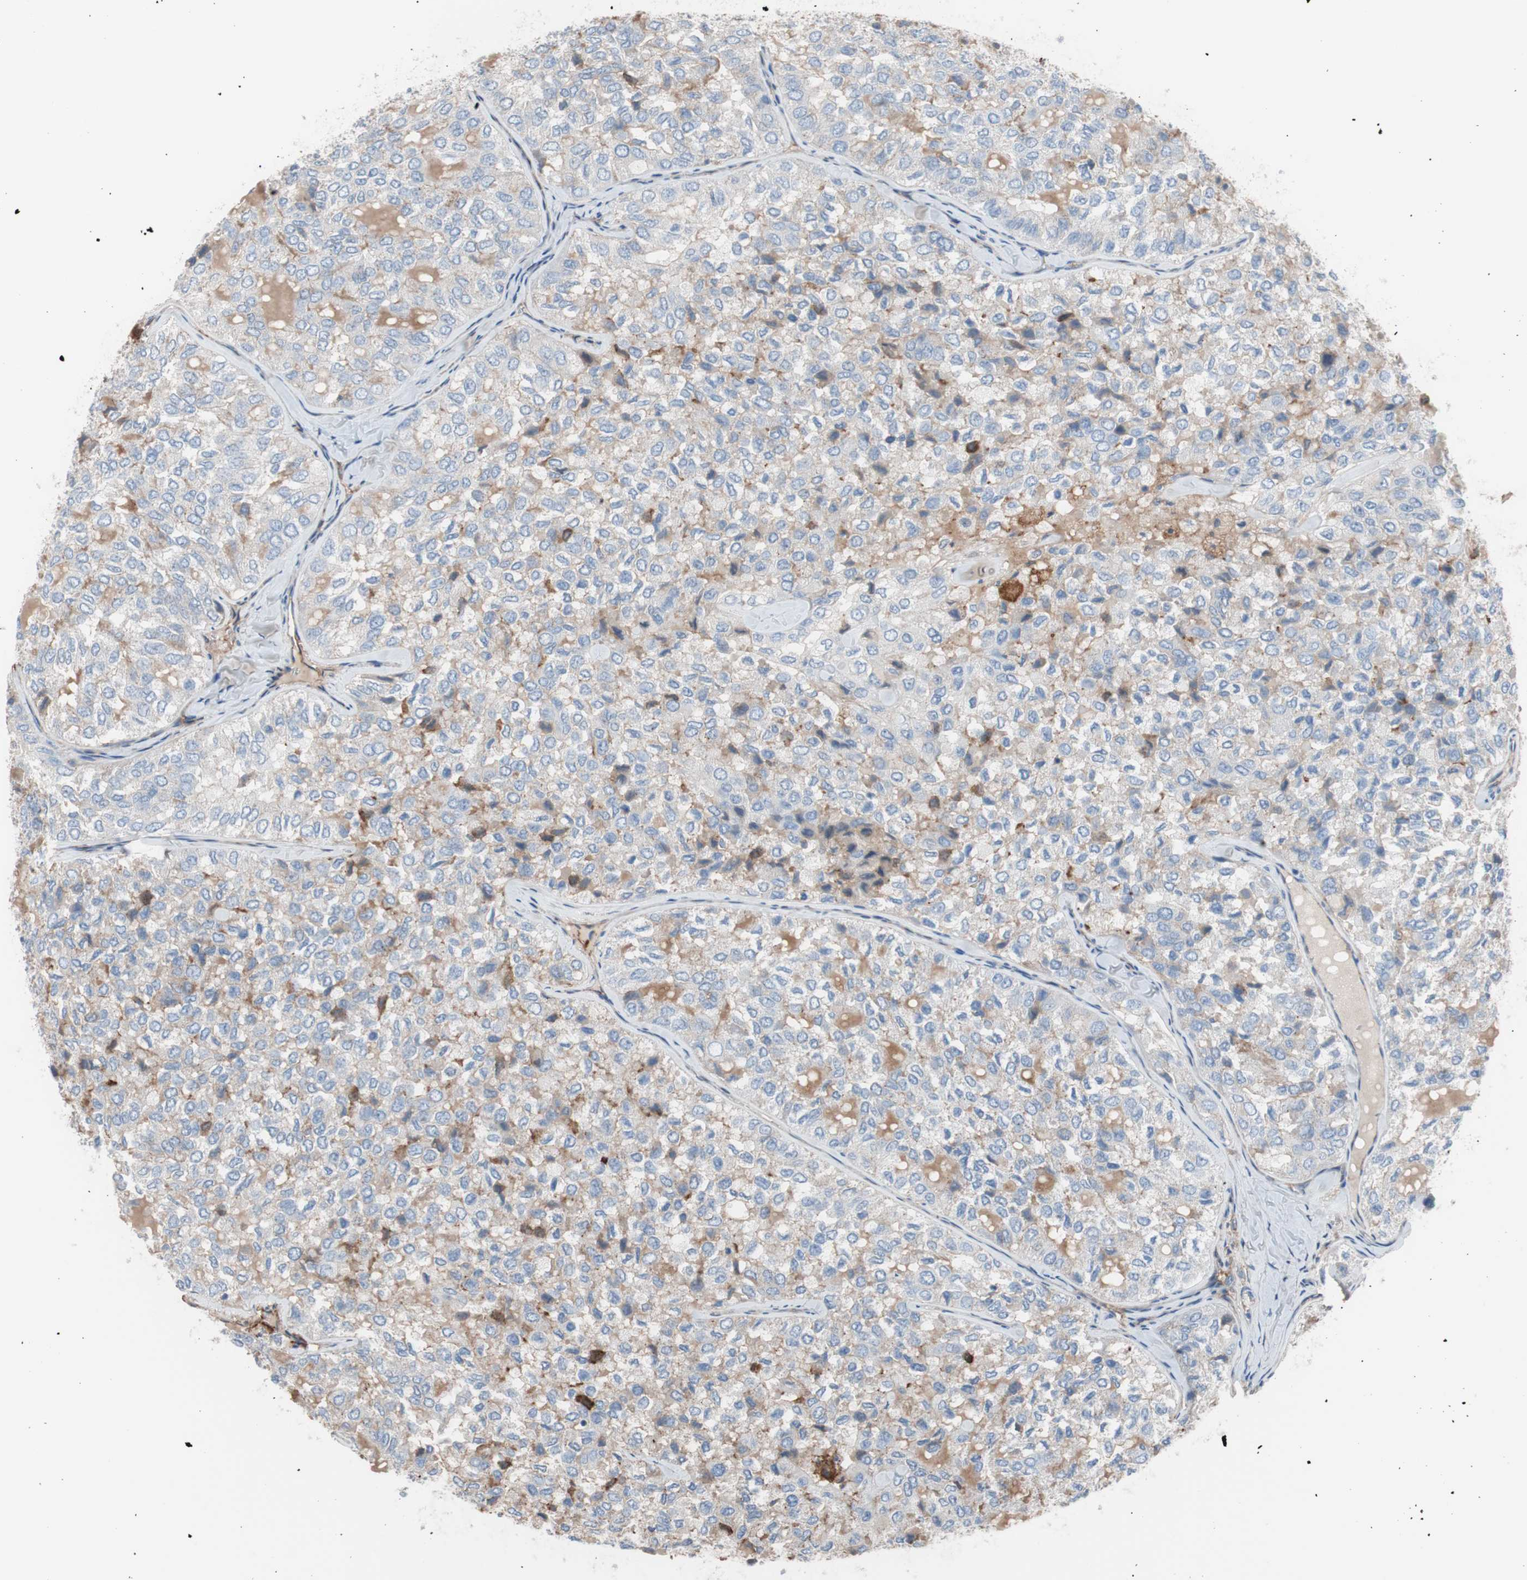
{"staining": {"intensity": "negative", "quantity": "none", "location": "none"}, "tissue": "thyroid cancer", "cell_type": "Tumor cells", "image_type": "cancer", "snomed": [{"axis": "morphology", "description": "Follicular adenoma carcinoma, NOS"}, {"axis": "topography", "description": "Thyroid gland"}], "caption": "This photomicrograph is of thyroid follicular adenoma carcinoma stained with immunohistochemistry to label a protein in brown with the nuclei are counter-stained blue. There is no expression in tumor cells. (Stains: DAB IHC with hematoxylin counter stain, Microscopy: brightfield microscopy at high magnification).", "gene": "CD81", "patient": {"sex": "male", "age": 75}}